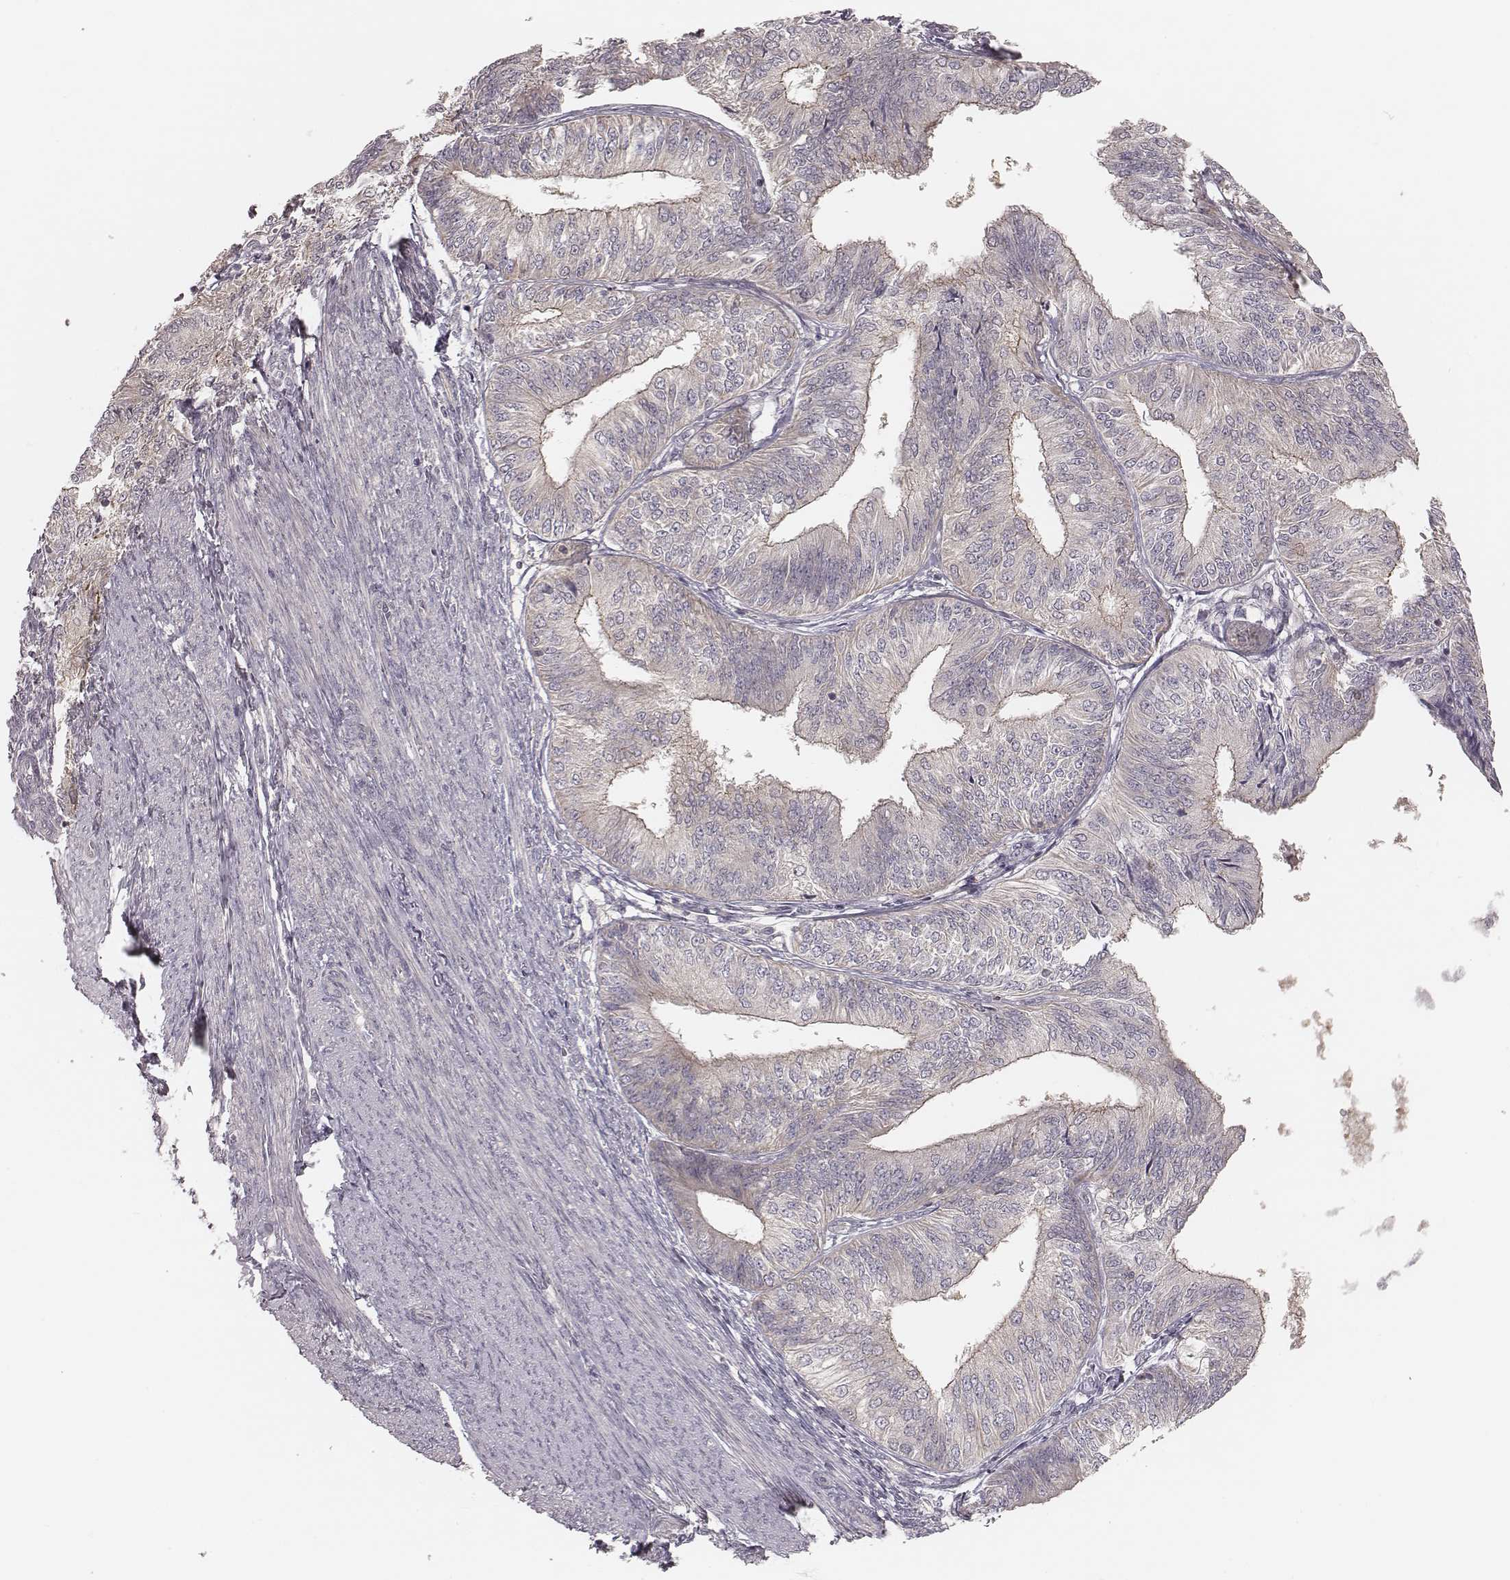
{"staining": {"intensity": "negative", "quantity": "none", "location": "none"}, "tissue": "endometrial cancer", "cell_type": "Tumor cells", "image_type": "cancer", "snomed": [{"axis": "morphology", "description": "Adenocarcinoma, NOS"}, {"axis": "topography", "description": "Endometrium"}], "caption": "Endometrial cancer was stained to show a protein in brown. There is no significant expression in tumor cells.", "gene": "TDRD5", "patient": {"sex": "female", "age": 58}}